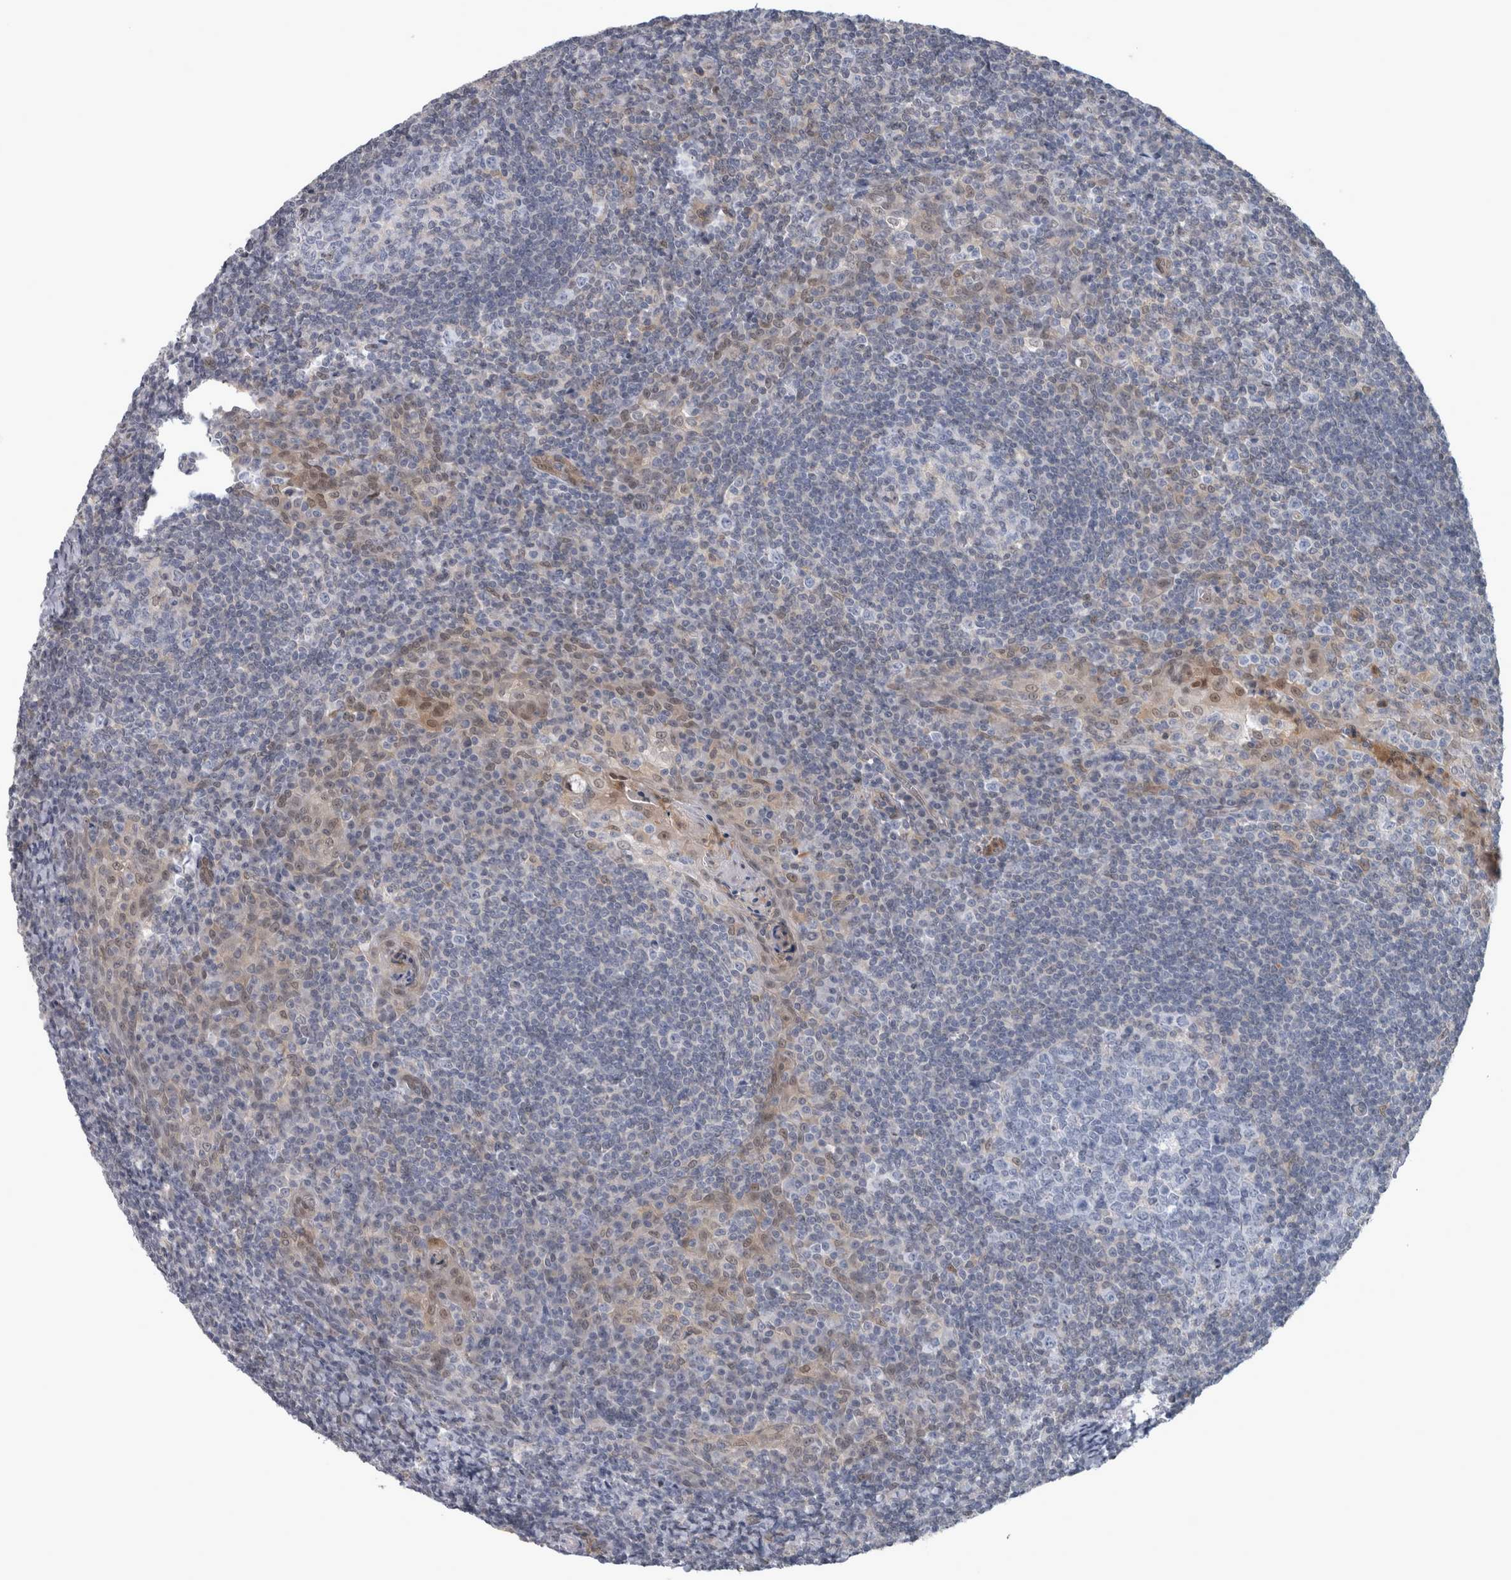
{"staining": {"intensity": "negative", "quantity": "none", "location": "none"}, "tissue": "tonsil", "cell_type": "Germinal center cells", "image_type": "normal", "snomed": [{"axis": "morphology", "description": "Normal tissue, NOS"}, {"axis": "topography", "description": "Tonsil"}], "caption": "IHC micrograph of unremarkable human tonsil stained for a protein (brown), which demonstrates no positivity in germinal center cells.", "gene": "NAPRT", "patient": {"sex": "male", "age": 37}}